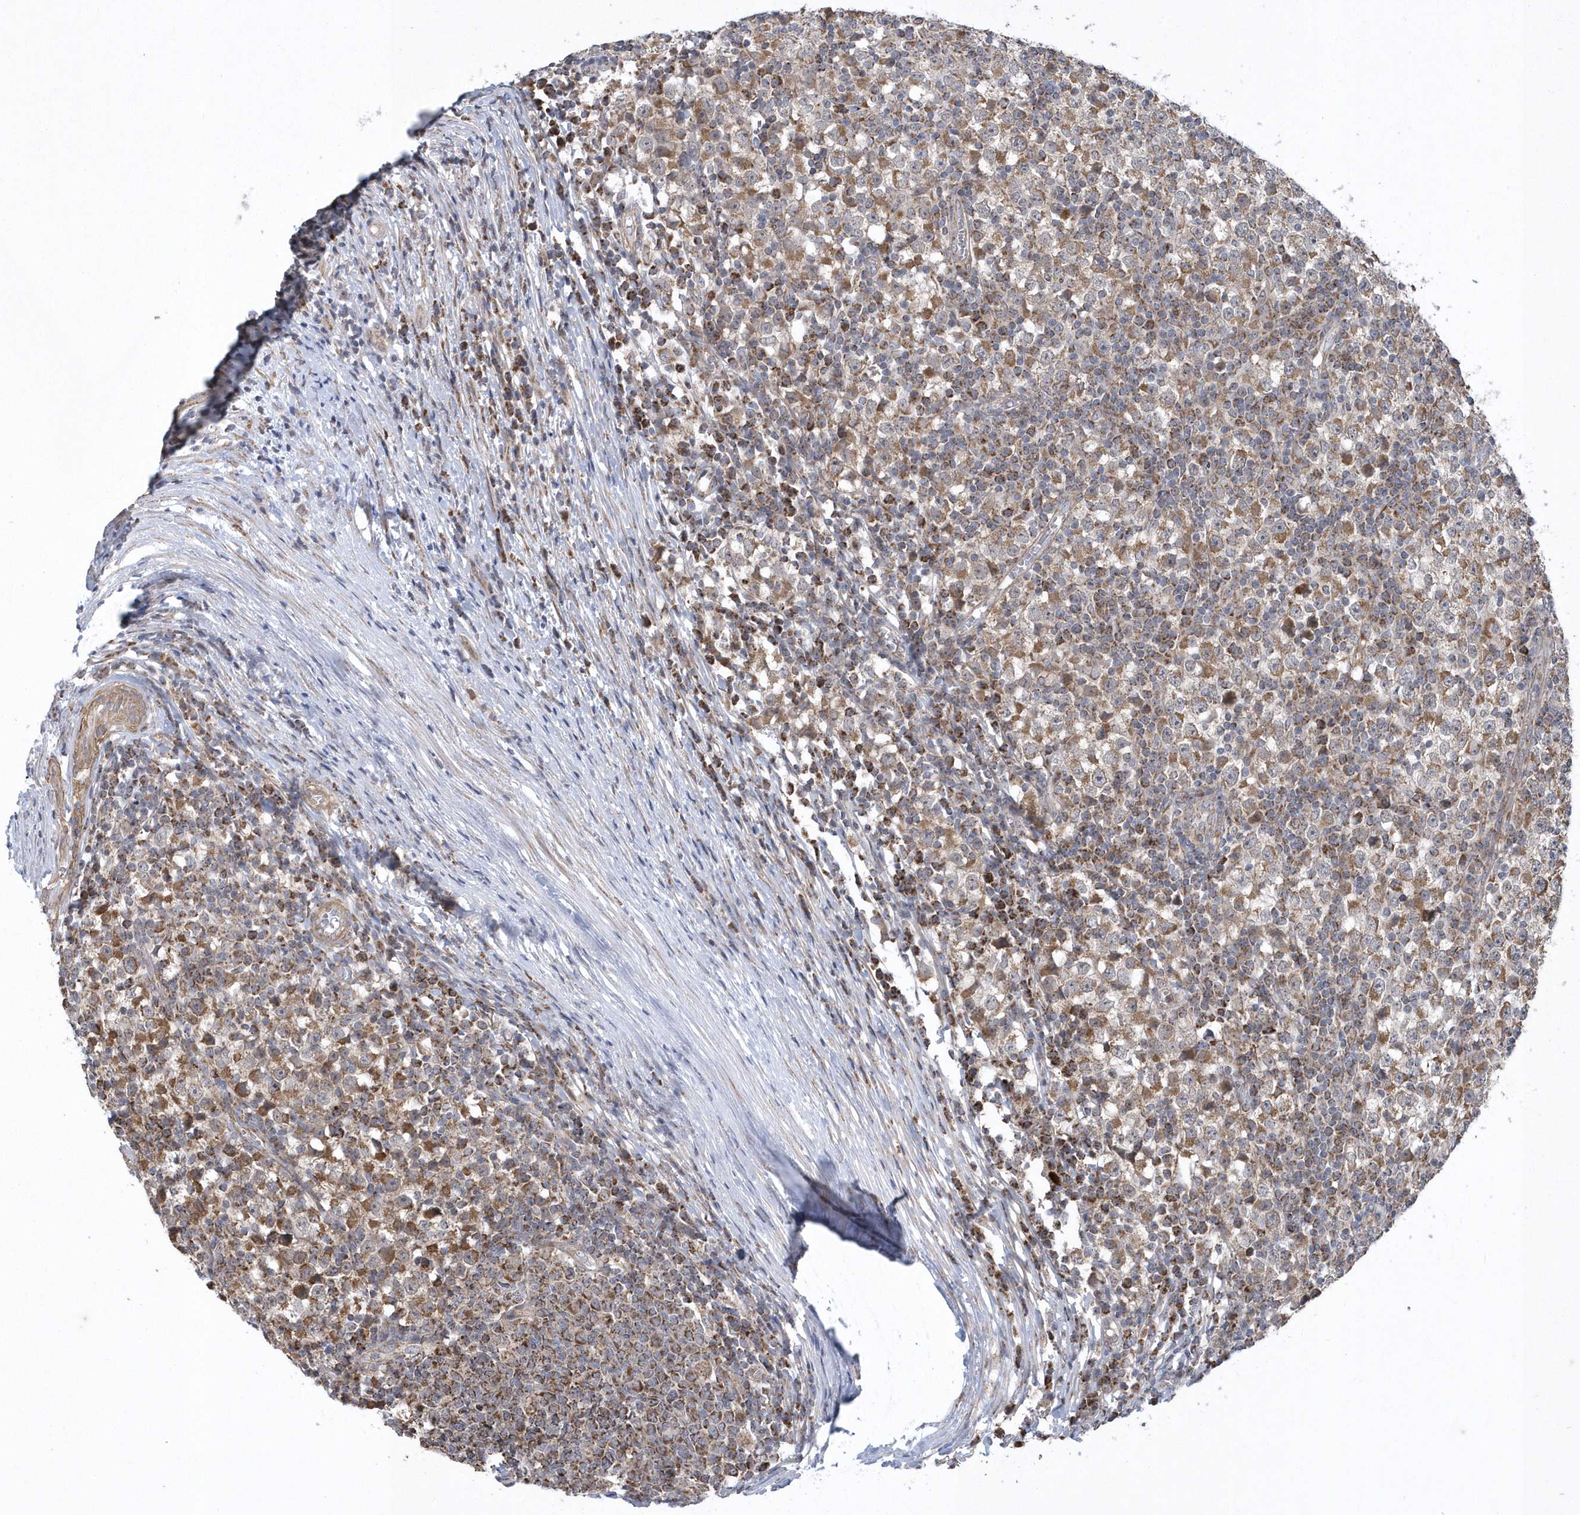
{"staining": {"intensity": "strong", "quantity": "25%-75%", "location": "cytoplasmic/membranous"}, "tissue": "testis cancer", "cell_type": "Tumor cells", "image_type": "cancer", "snomed": [{"axis": "morphology", "description": "Seminoma, NOS"}, {"axis": "topography", "description": "Testis"}], "caption": "High-power microscopy captured an immunohistochemistry (IHC) histopathology image of testis cancer (seminoma), revealing strong cytoplasmic/membranous expression in approximately 25%-75% of tumor cells.", "gene": "SLX9", "patient": {"sex": "male", "age": 65}}